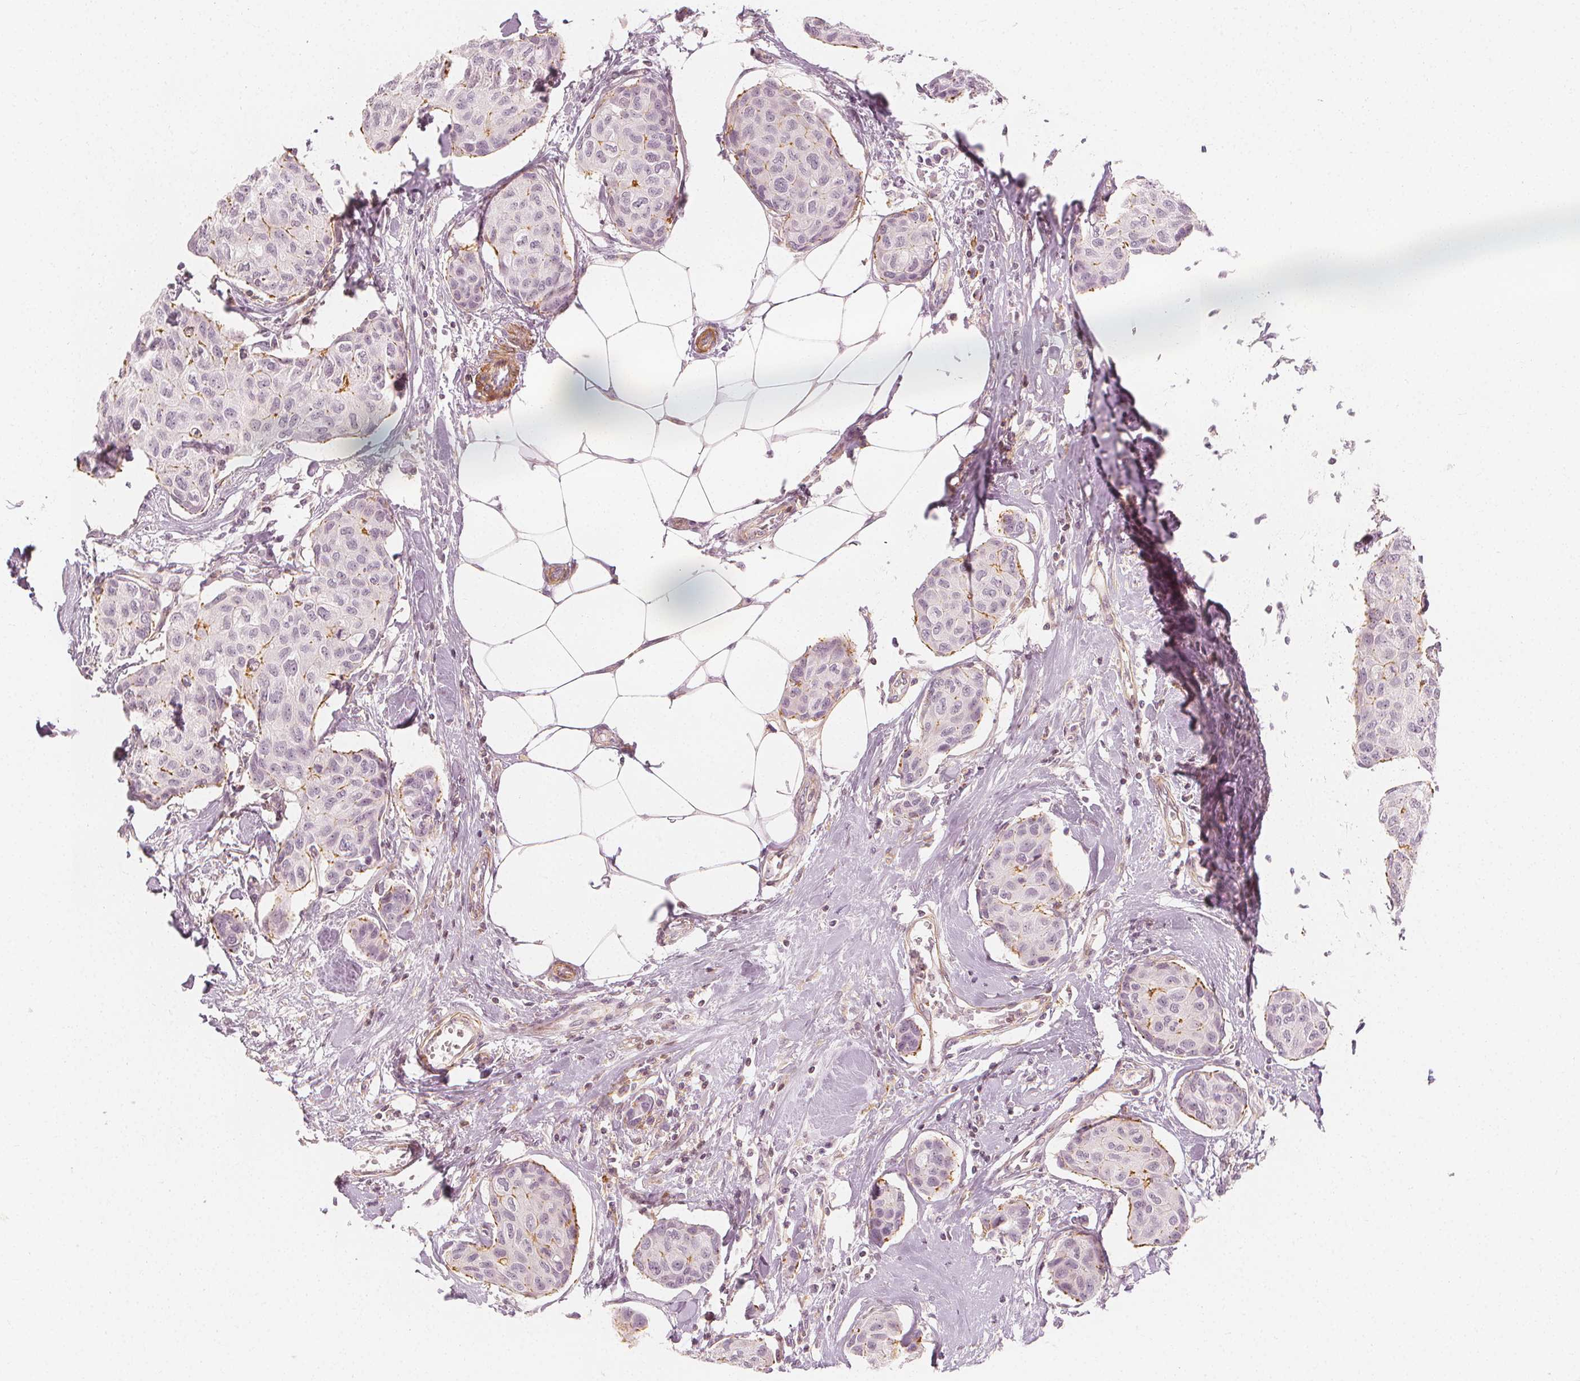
{"staining": {"intensity": "moderate", "quantity": "<25%", "location": "cytoplasmic/membranous"}, "tissue": "breast cancer", "cell_type": "Tumor cells", "image_type": "cancer", "snomed": [{"axis": "morphology", "description": "Duct carcinoma"}, {"axis": "topography", "description": "Breast"}], "caption": "High-magnification brightfield microscopy of breast cancer stained with DAB (brown) and counterstained with hematoxylin (blue). tumor cells exhibit moderate cytoplasmic/membranous staining is present in approximately<25% of cells.", "gene": "ARHGAP26", "patient": {"sex": "female", "age": 80}}